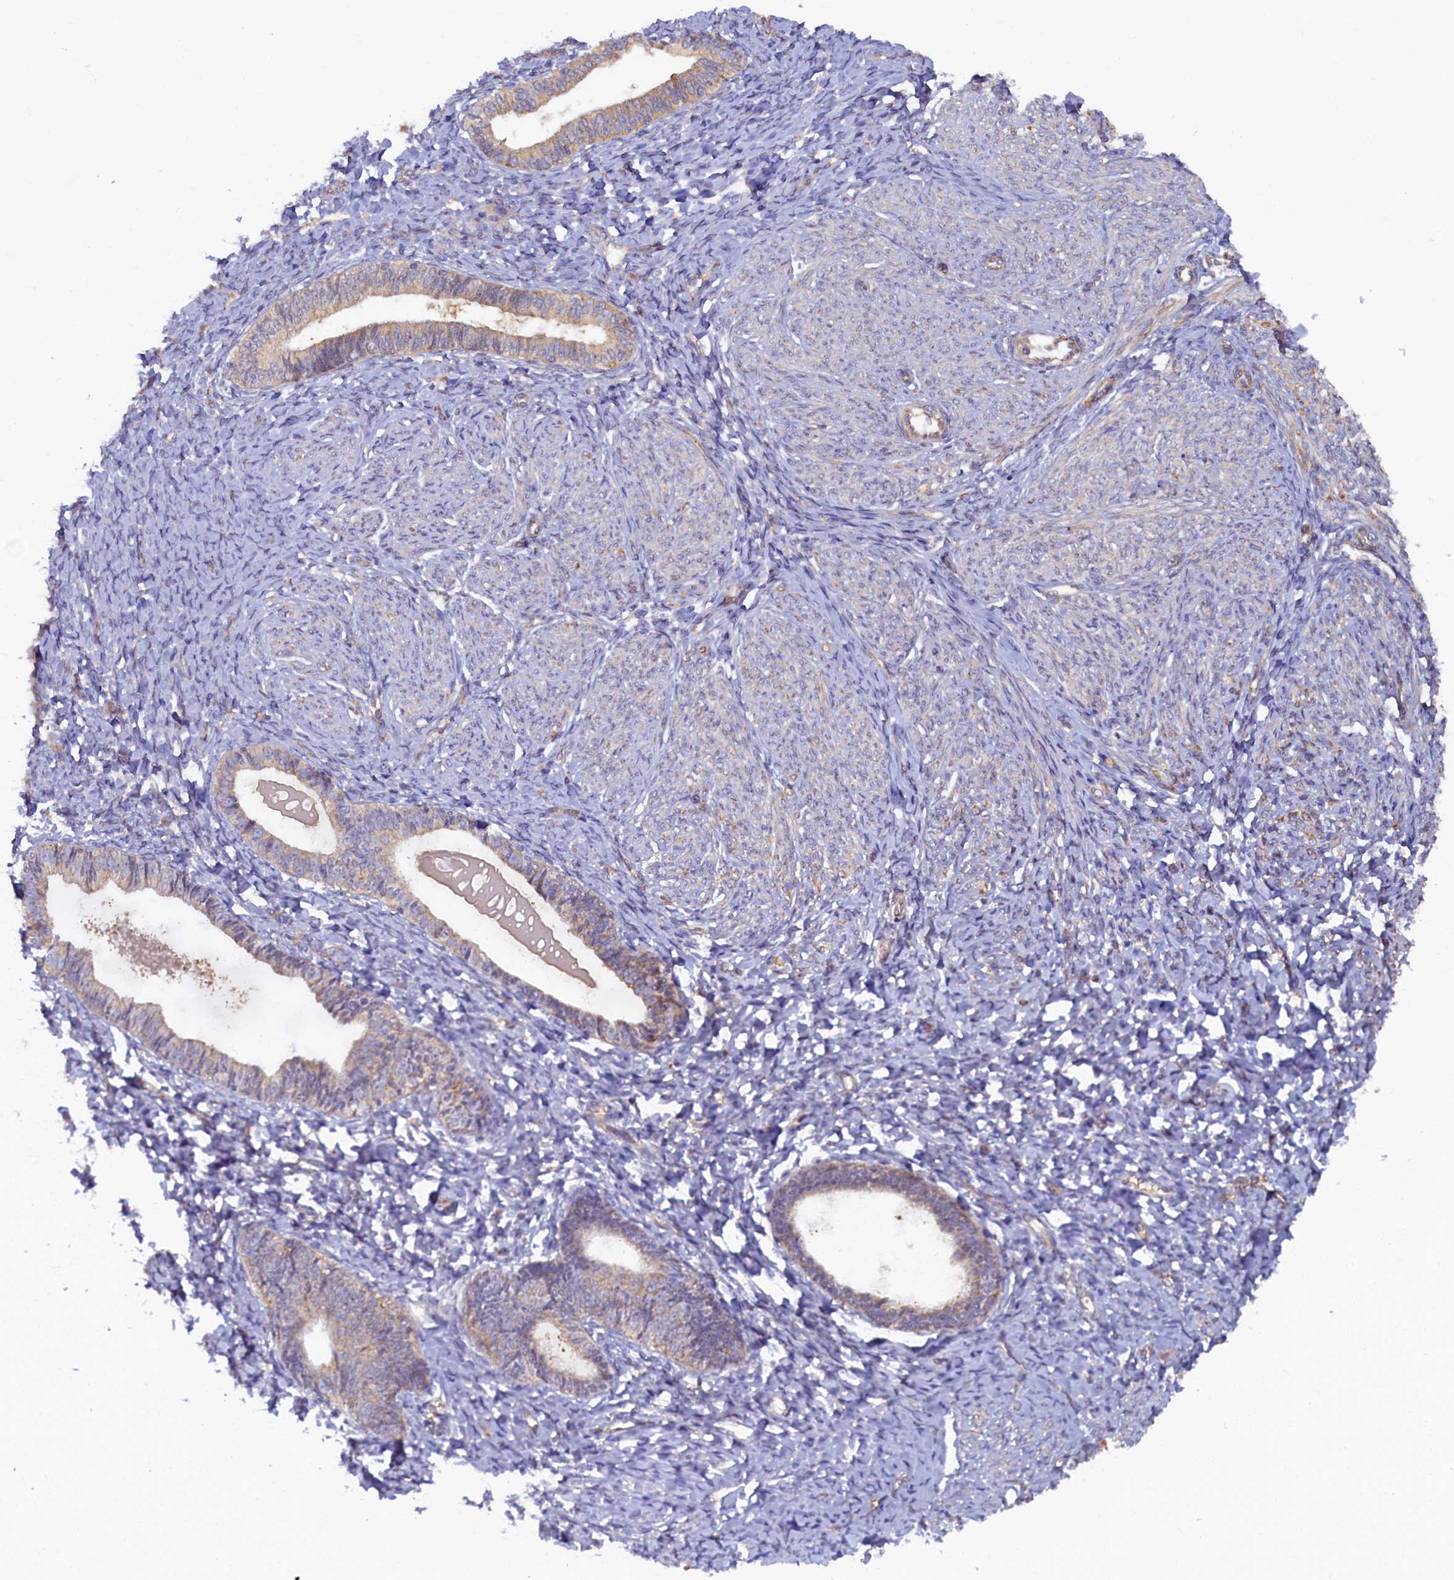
{"staining": {"intensity": "moderate", "quantity": "<25%", "location": "cytoplasmic/membranous"}, "tissue": "endometrium", "cell_type": "Cells in endometrial stroma", "image_type": "normal", "snomed": [{"axis": "morphology", "description": "Normal tissue, NOS"}, {"axis": "topography", "description": "Endometrium"}], "caption": "Moderate cytoplasmic/membranous staining for a protein is appreciated in approximately <25% of cells in endometrial stroma of normal endometrium using immunohistochemistry (IHC).", "gene": "STX12", "patient": {"sex": "female", "age": 72}}